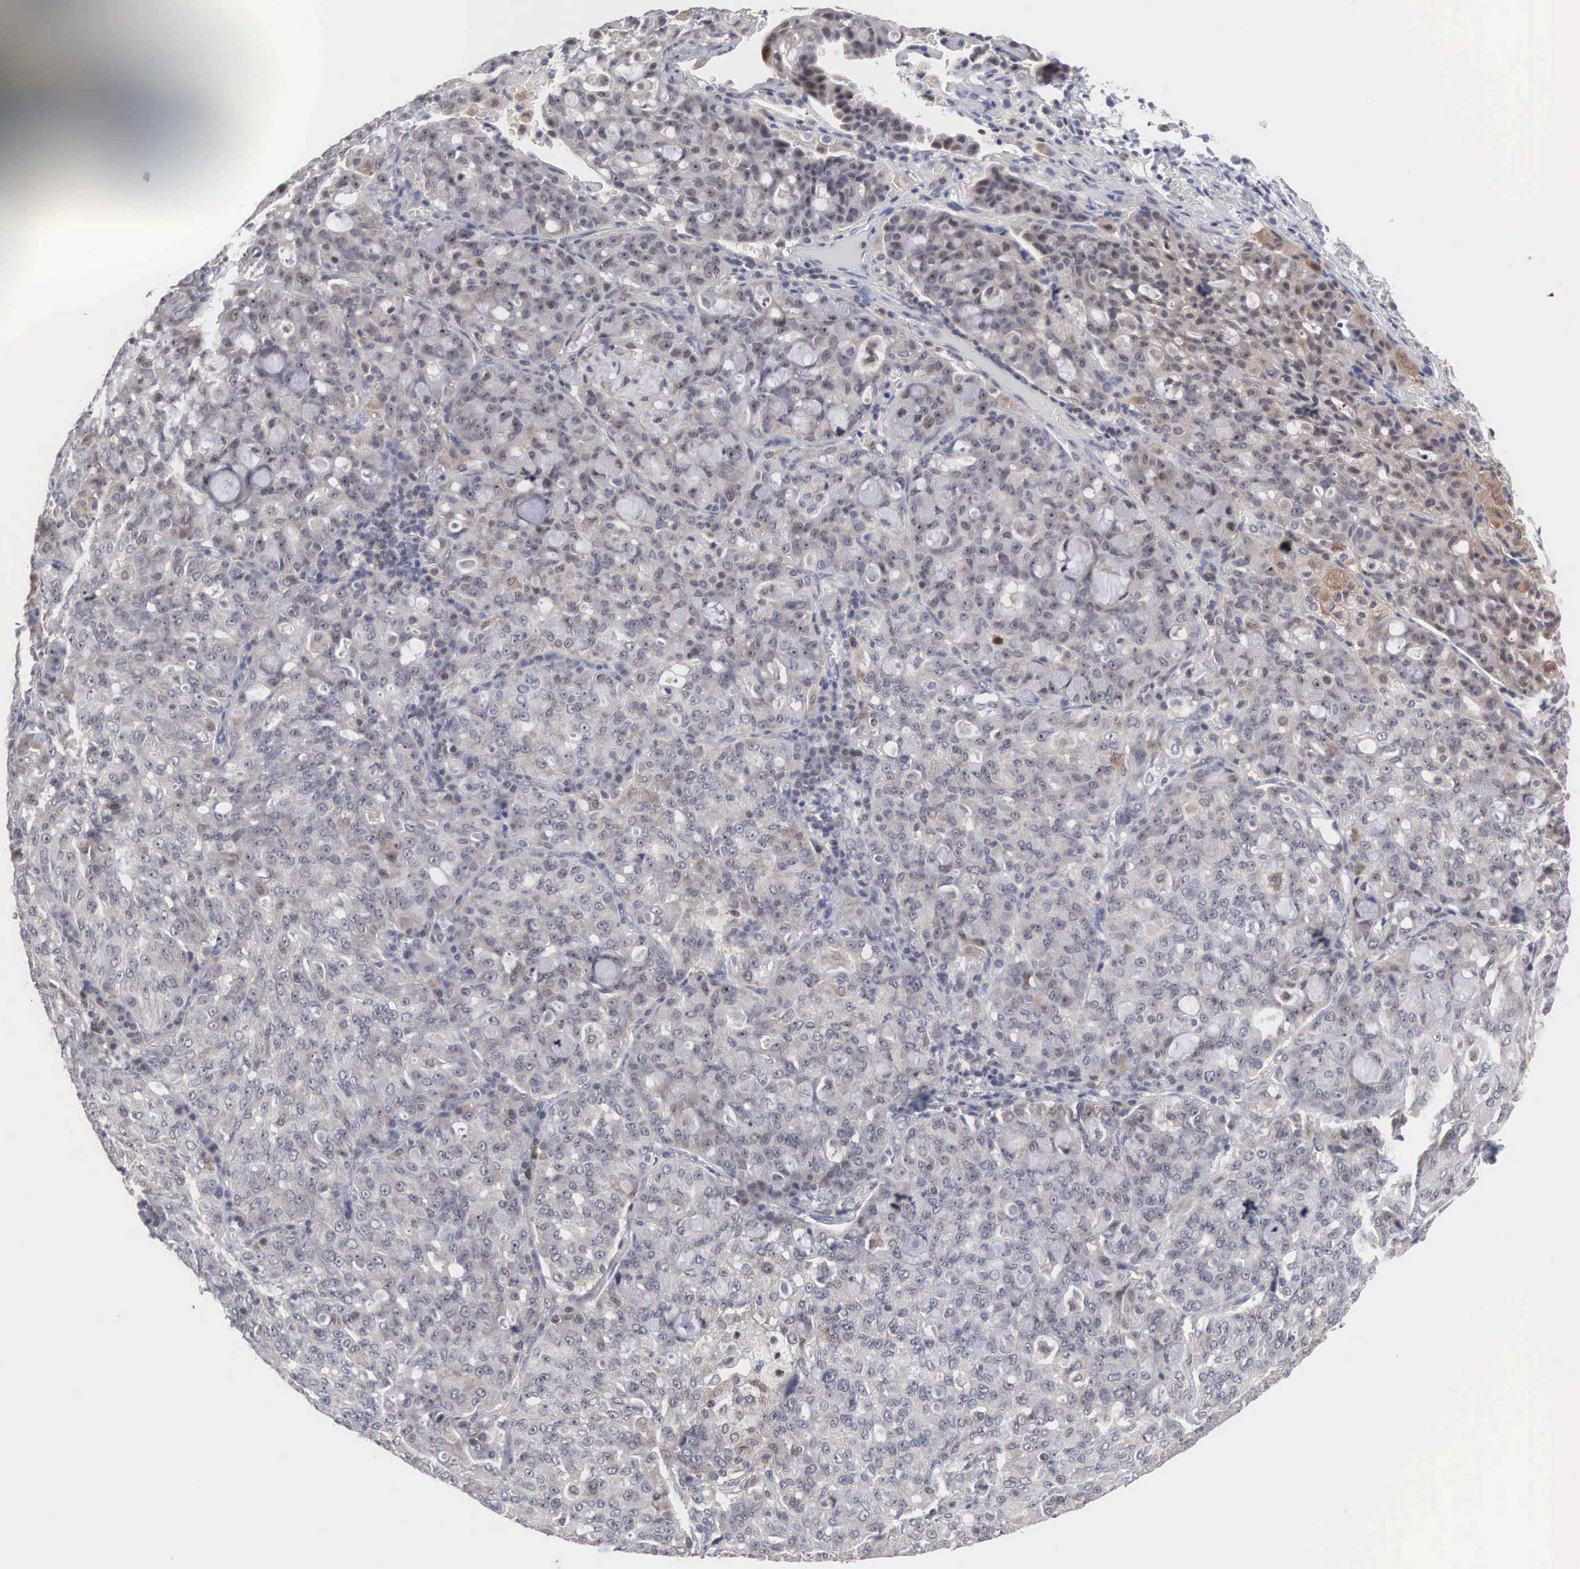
{"staining": {"intensity": "negative", "quantity": "none", "location": "none"}, "tissue": "lung cancer", "cell_type": "Tumor cells", "image_type": "cancer", "snomed": [{"axis": "morphology", "description": "Adenocarcinoma, NOS"}, {"axis": "topography", "description": "Lung"}], "caption": "This is an IHC photomicrograph of lung cancer (adenocarcinoma). There is no expression in tumor cells.", "gene": "ACOT4", "patient": {"sex": "female", "age": 44}}